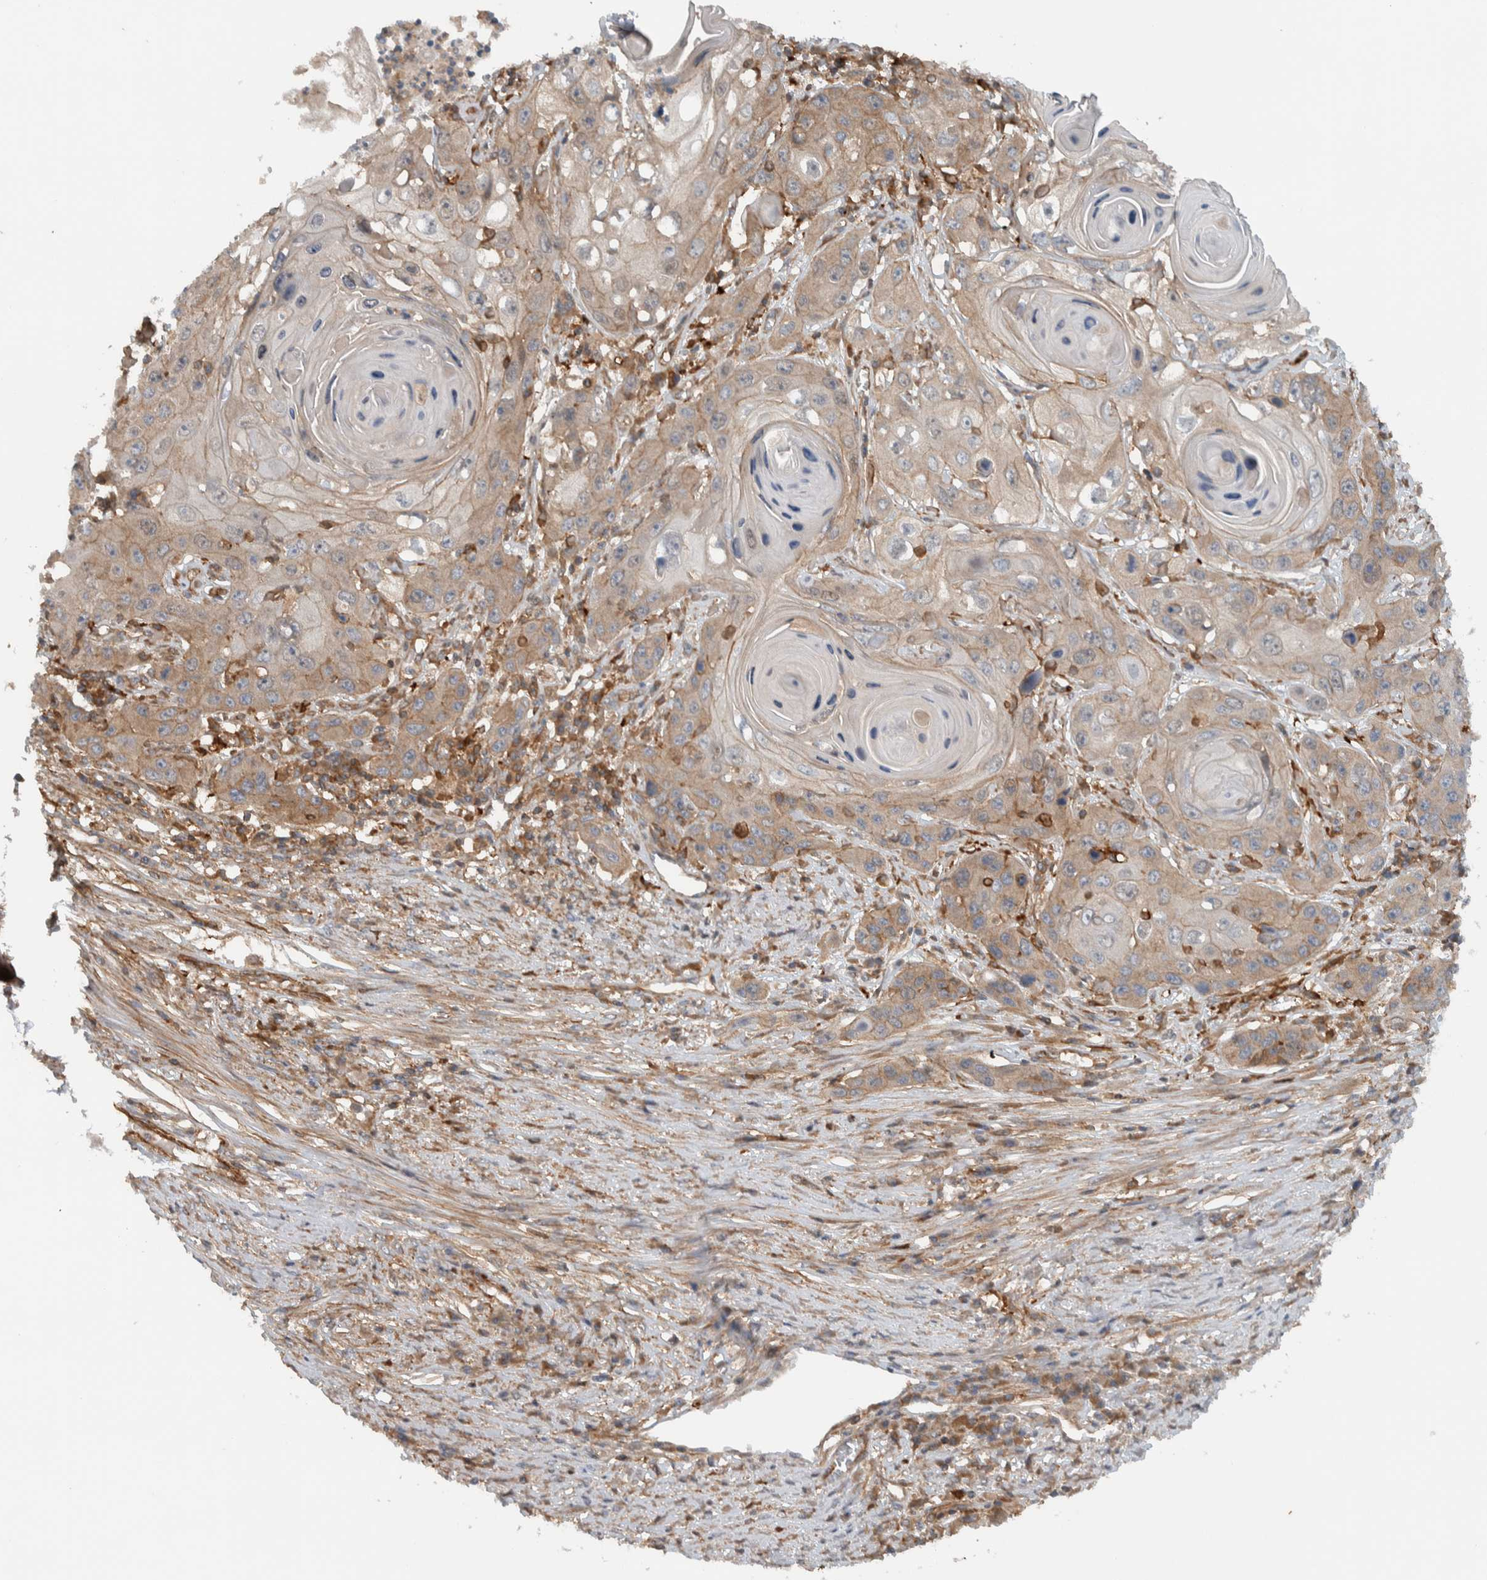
{"staining": {"intensity": "moderate", "quantity": "25%-75%", "location": "cytoplasmic/membranous"}, "tissue": "skin cancer", "cell_type": "Tumor cells", "image_type": "cancer", "snomed": [{"axis": "morphology", "description": "Squamous cell carcinoma, NOS"}, {"axis": "topography", "description": "Skin"}], "caption": "About 25%-75% of tumor cells in squamous cell carcinoma (skin) demonstrate moderate cytoplasmic/membranous protein positivity as visualized by brown immunohistochemical staining.", "gene": "MPRIP", "patient": {"sex": "male", "age": 55}}